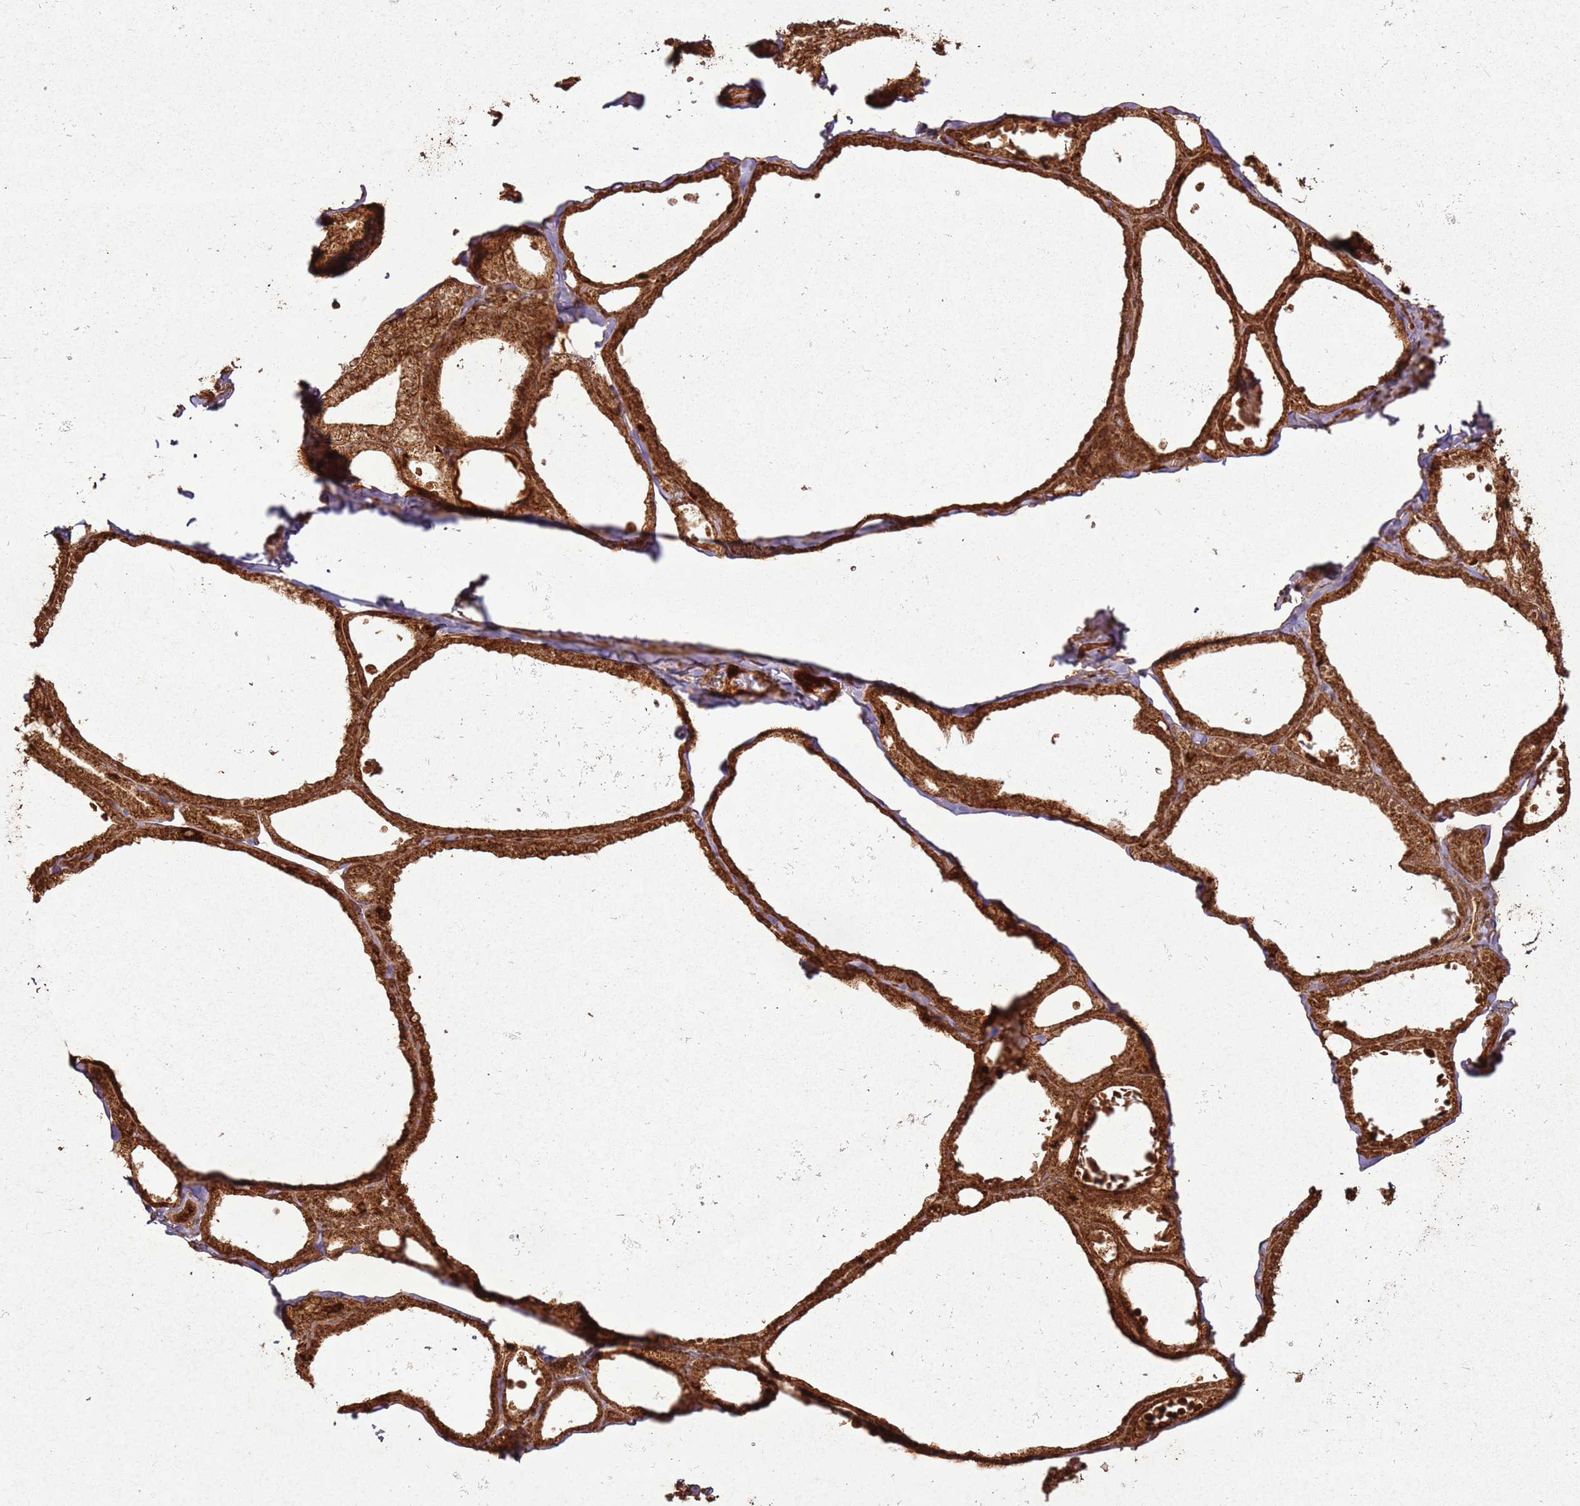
{"staining": {"intensity": "strong", "quantity": ">75%", "location": "cytoplasmic/membranous"}, "tissue": "thyroid gland", "cell_type": "Glandular cells", "image_type": "normal", "snomed": [{"axis": "morphology", "description": "Normal tissue, NOS"}, {"axis": "topography", "description": "Thyroid gland"}], "caption": "Protein expression analysis of unremarkable thyroid gland reveals strong cytoplasmic/membranous expression in about >75% of glandular cells.", "gene": "MRPS6", "patient": {"sex": "male", "age": 56}}